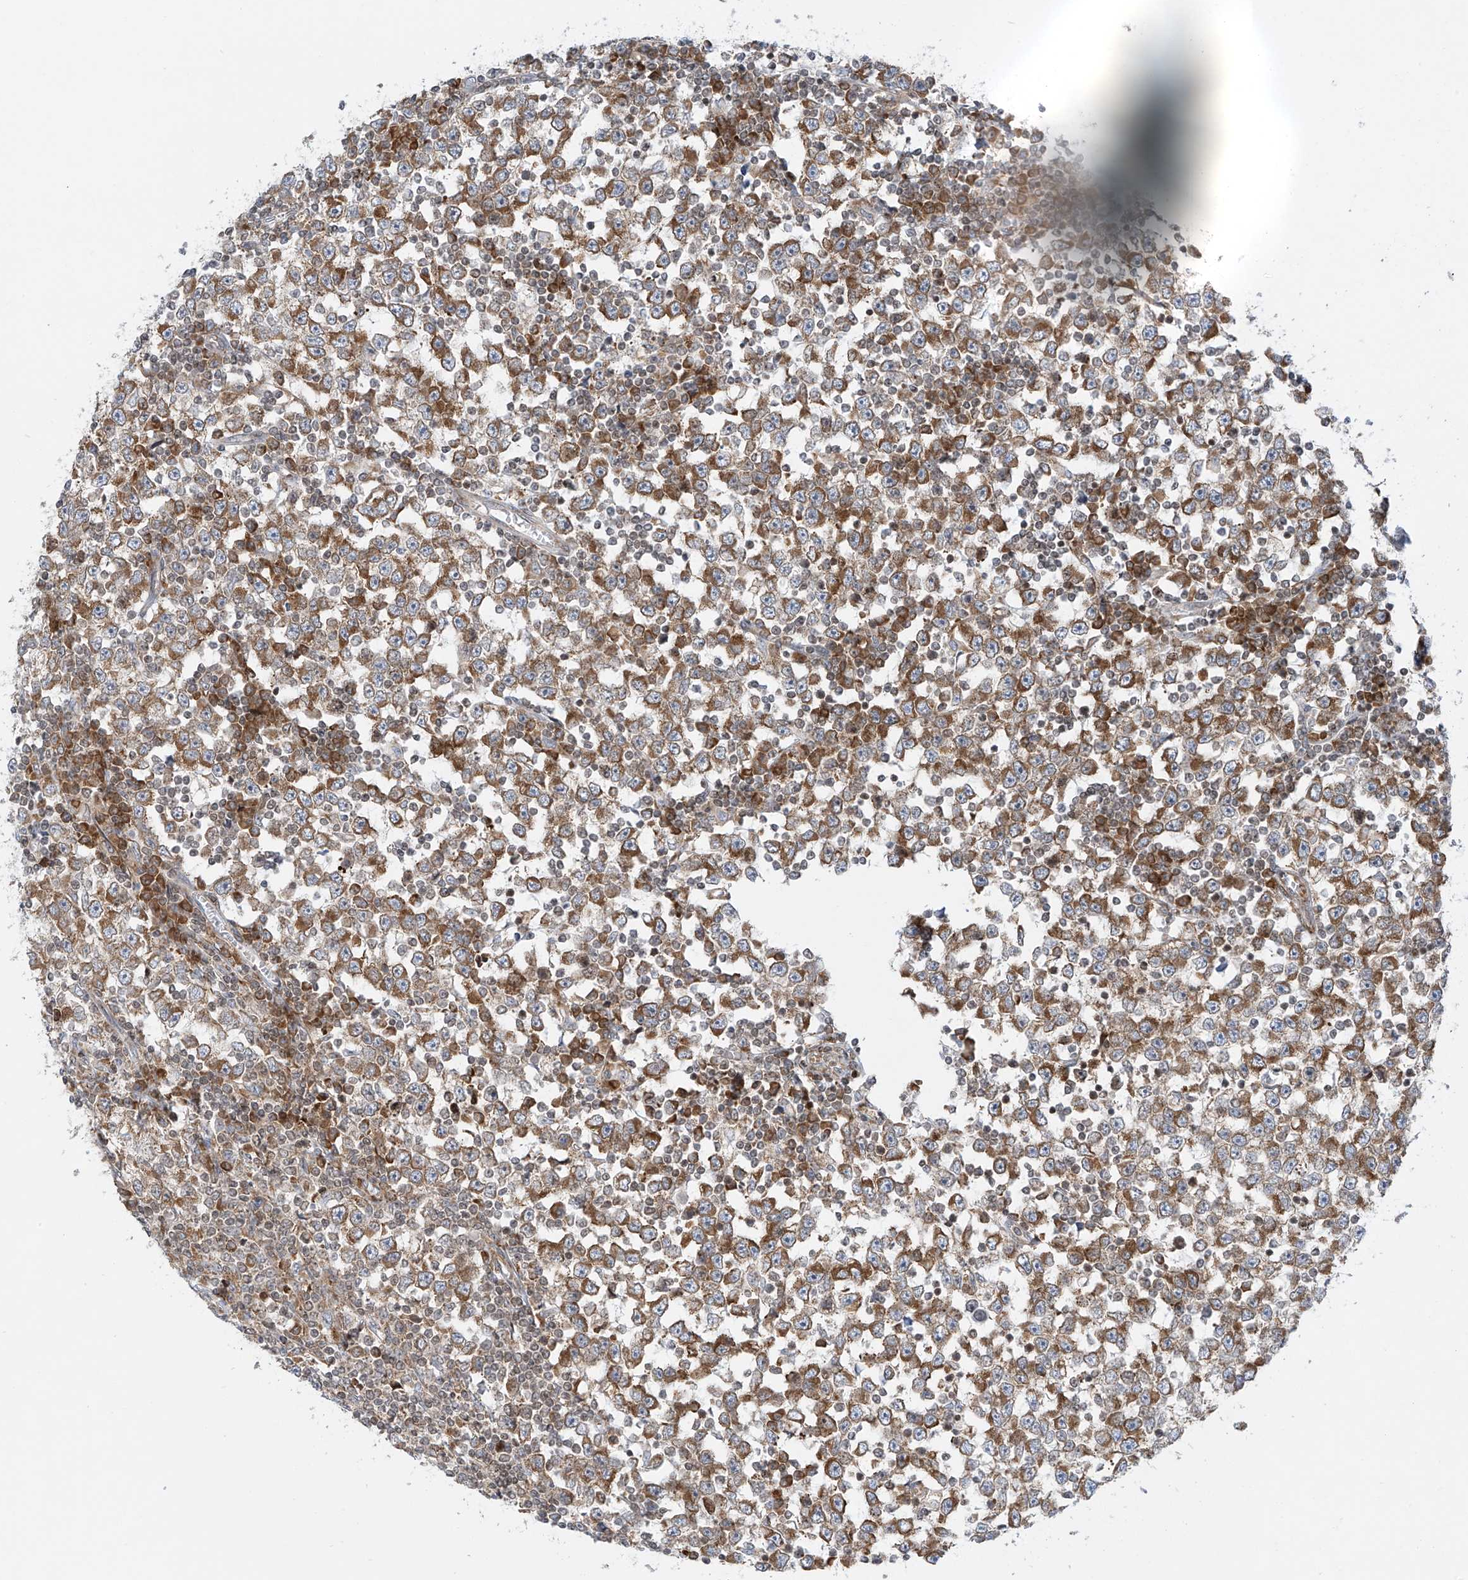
{"staining": {"intensity": "moderate", "quantity": ">75%", "location": "cytoplasmic/membranous"}, "tissue": "testis cancer", "cell_type": "Tumor cells", "image_type": "cancer", "snomed": [{"axis": "morphology", "description": "Seminoma, NOS"}, {"axis": "topography", "description": "Testis"}], "caption": "This image shows immunohistochemistry (IHC) staining of human testis cancer, with medium moderate cytoplasmic/membranous expression in approximately >75% of tumor cells.", "gene": "EDF1", "patient": {"sex": "male", "age": 65}}